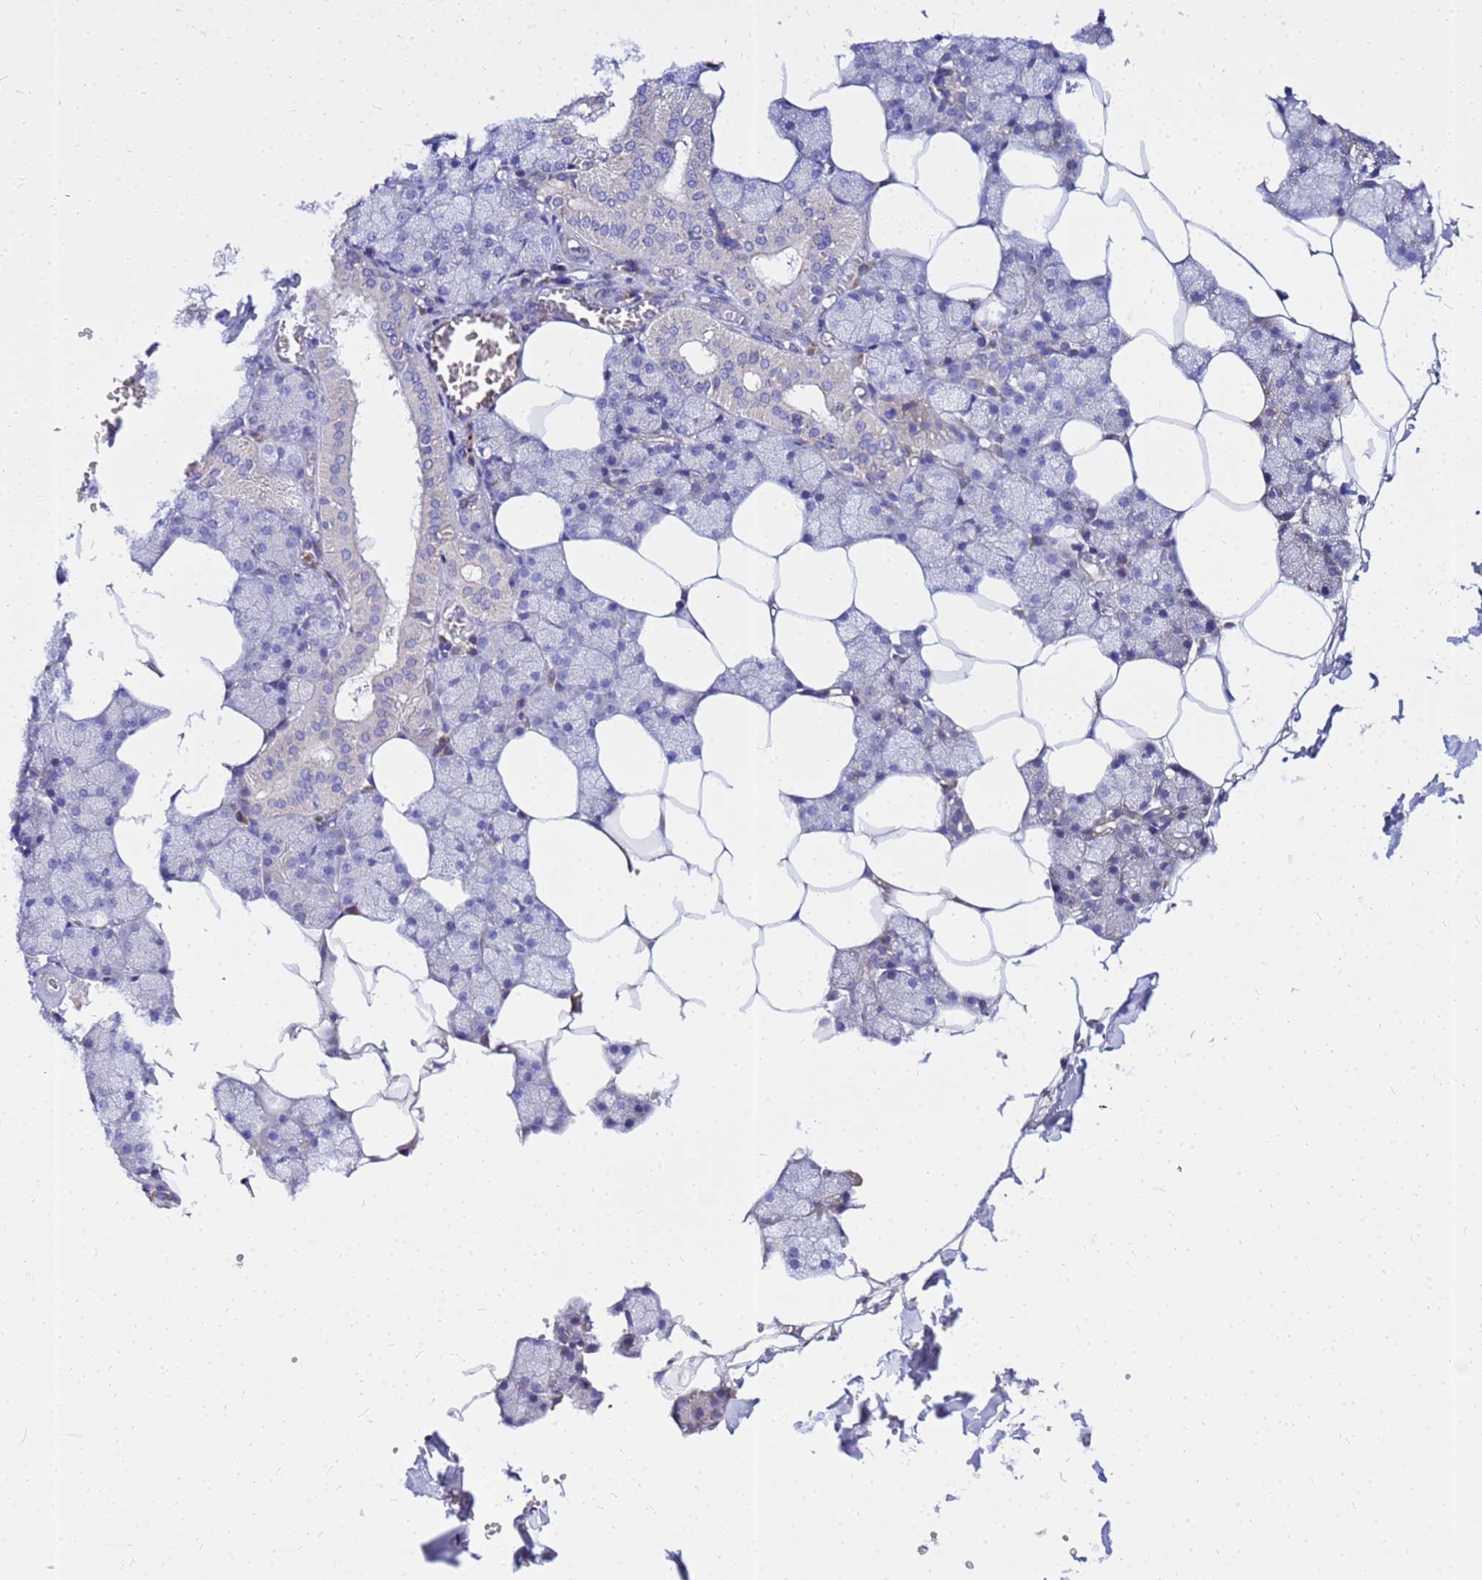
{"staining": {"intensity": "negative", "quantity": "none", "location": "none"}, "tissue": "salivary gland", "cell_type": "Glandular cells", "image_type": "normal", "snomed": [{"axis": "morphology", "description": "Normal tissue, NOS"}, {"axis": "topography", "description": "Salivary gland"}], "caption": "Glandular cells are negative for brown protein staining in benign salivary gland. (DAB immunohistochemistry, high magnification).", "gene": "HERC5", "patient": {"sex": "male", "age": 62}}